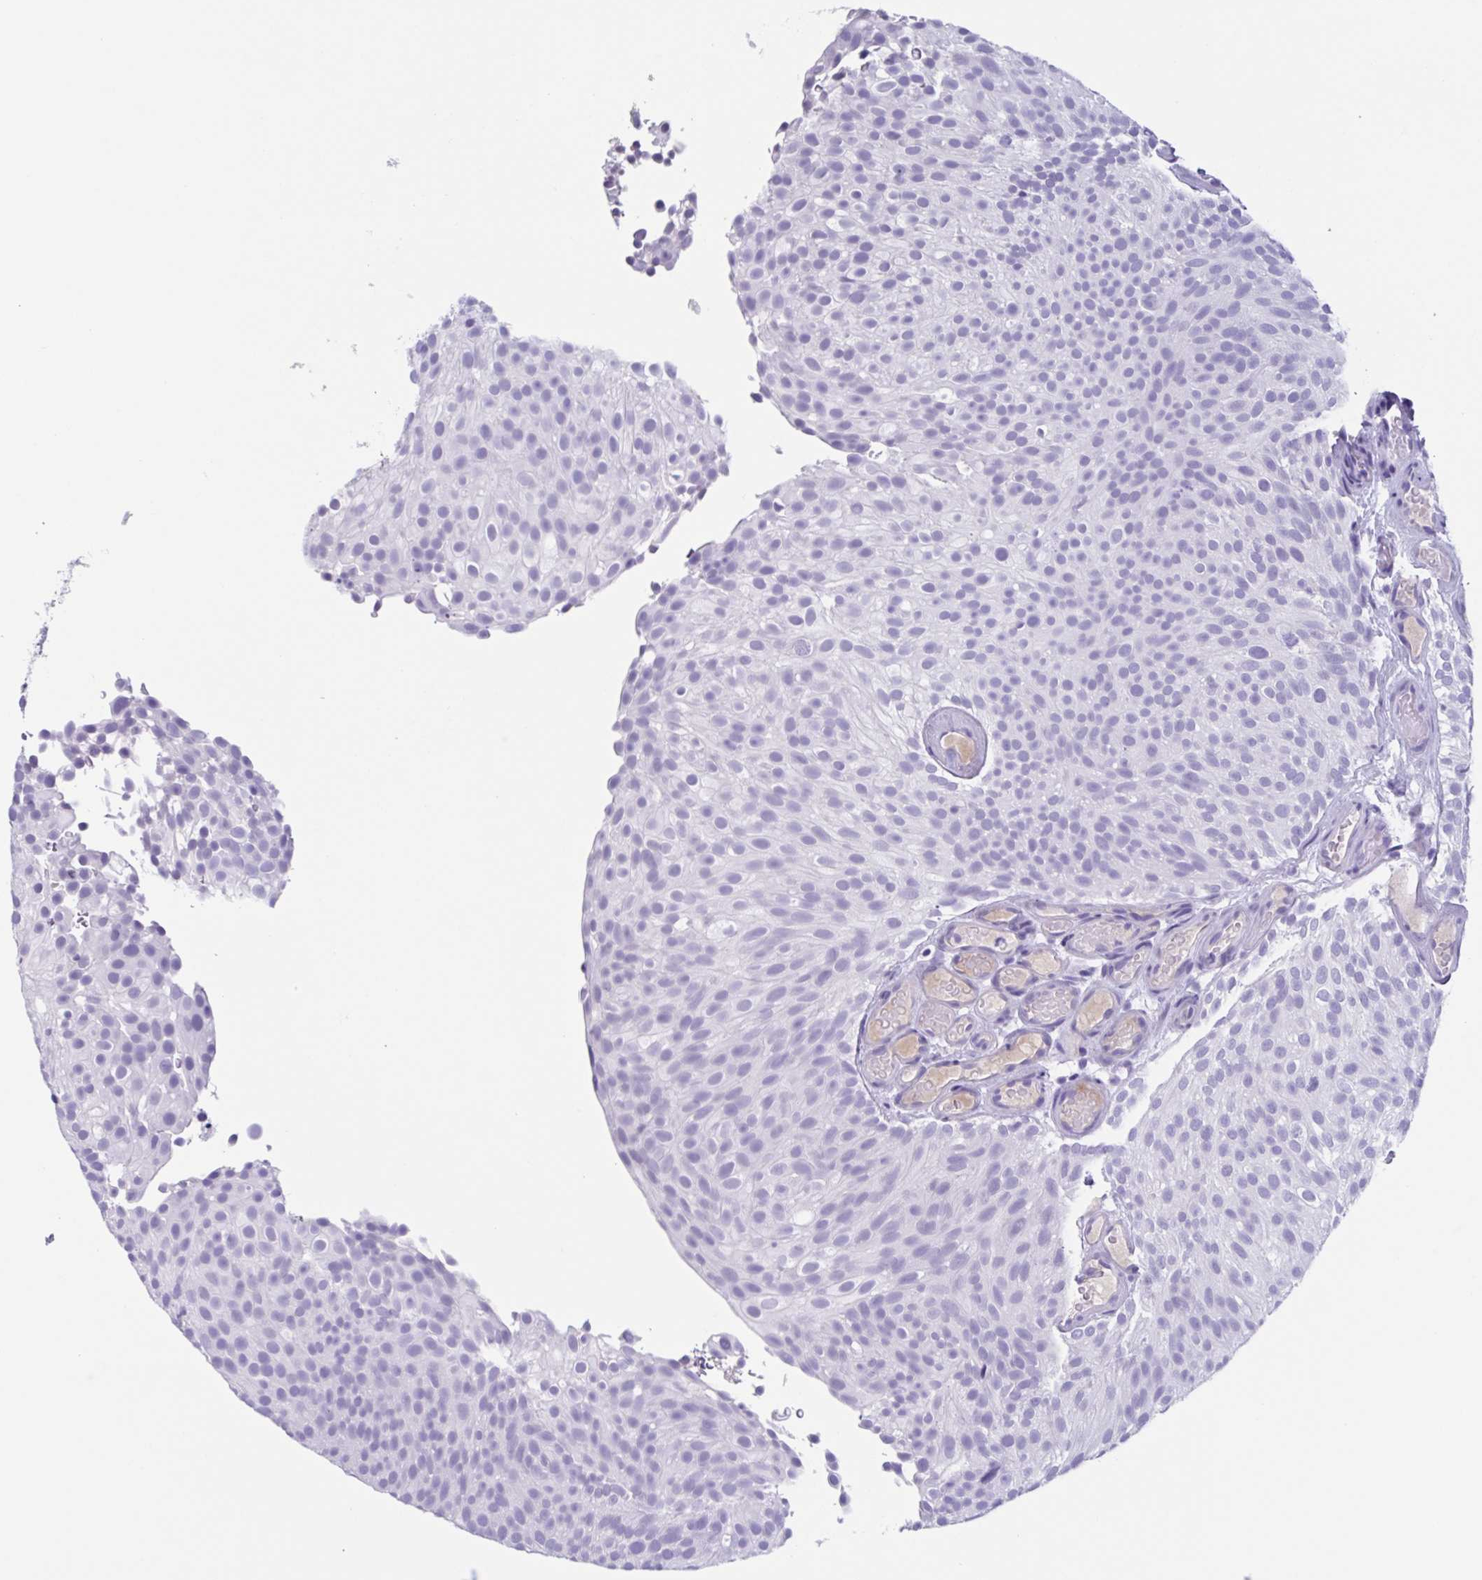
{"staining": {"intensity": "negative", "quantity": "none", "location": "none"}, "tissue": "urothelial cancer", "cell_type": "Tumor cells", "image_type": "cancer", "snomed": [{"axis": "morphology", "description": "Urothelial carcinoma, Low grade"}, {"axis": "topography", "description": "Urinary bladder"}], "caption": "This is a histopathology image of IHC staining of urothelial cancer, which shows no staining in tumor cells.", "gene": "USP35", "patient": {"sex": "male", "age": 78}}